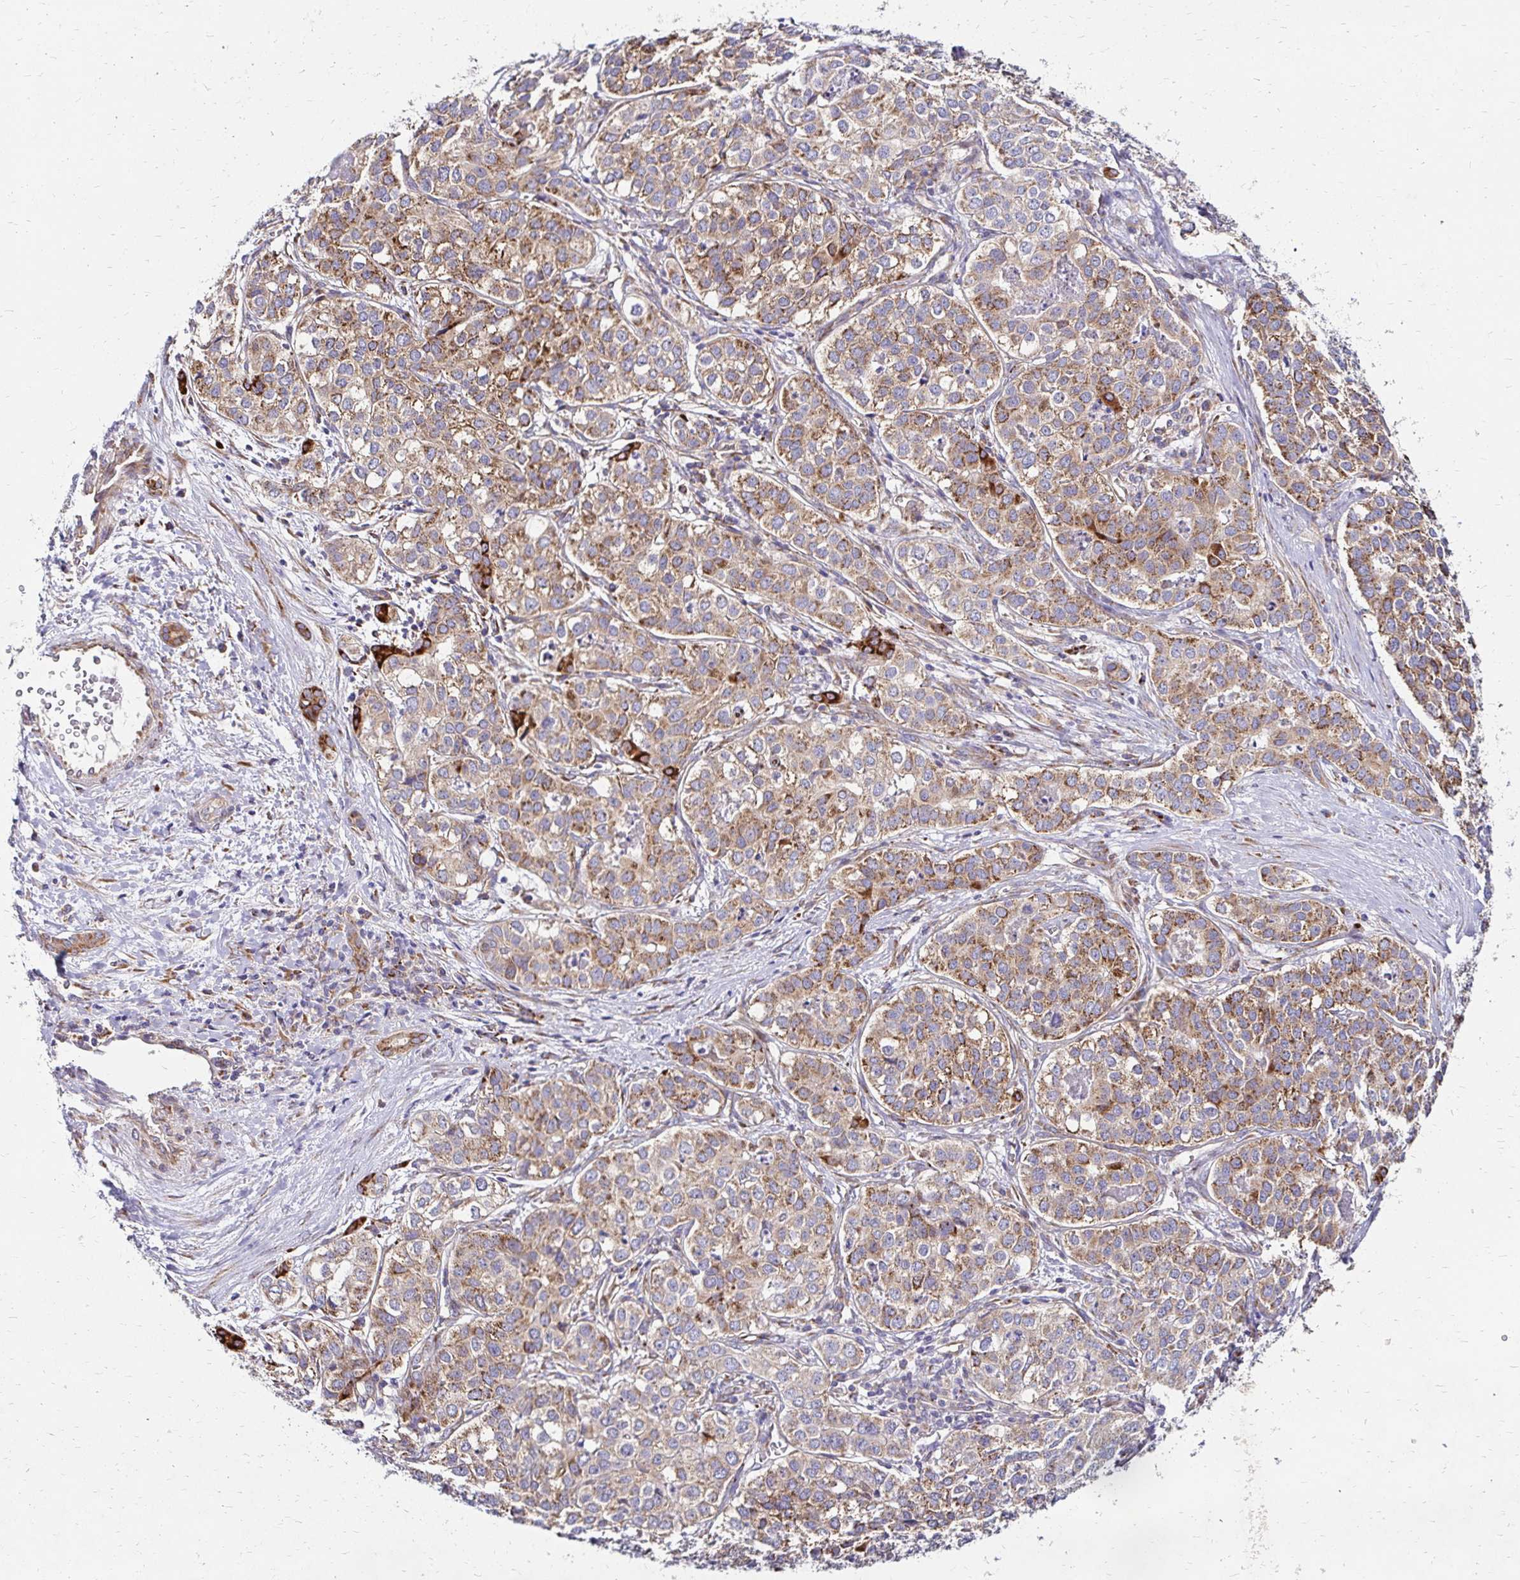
{"staining": {"intensity": "moderate", "quantity": ">75%", "location": "cytoplasmic/membranous"}, "tissue": "liver cancer", "cell_type": "Tumor cells", "image_type": "cancer", "snomed": [{"axis": "morphology", "description": "Cholangiocarcinoma"}, {"axis": "topography", "description": "Liver"}], "caption": "IHC micrograph of cholangiocarcinoma (liver) stained for a protein (brown), which shows medium levels of moderate cytoplasmic/membranous staining in approximately >75% of tumor cells.", "gene": "IDUA", "patient": {"sex": "male", "age": 56}}